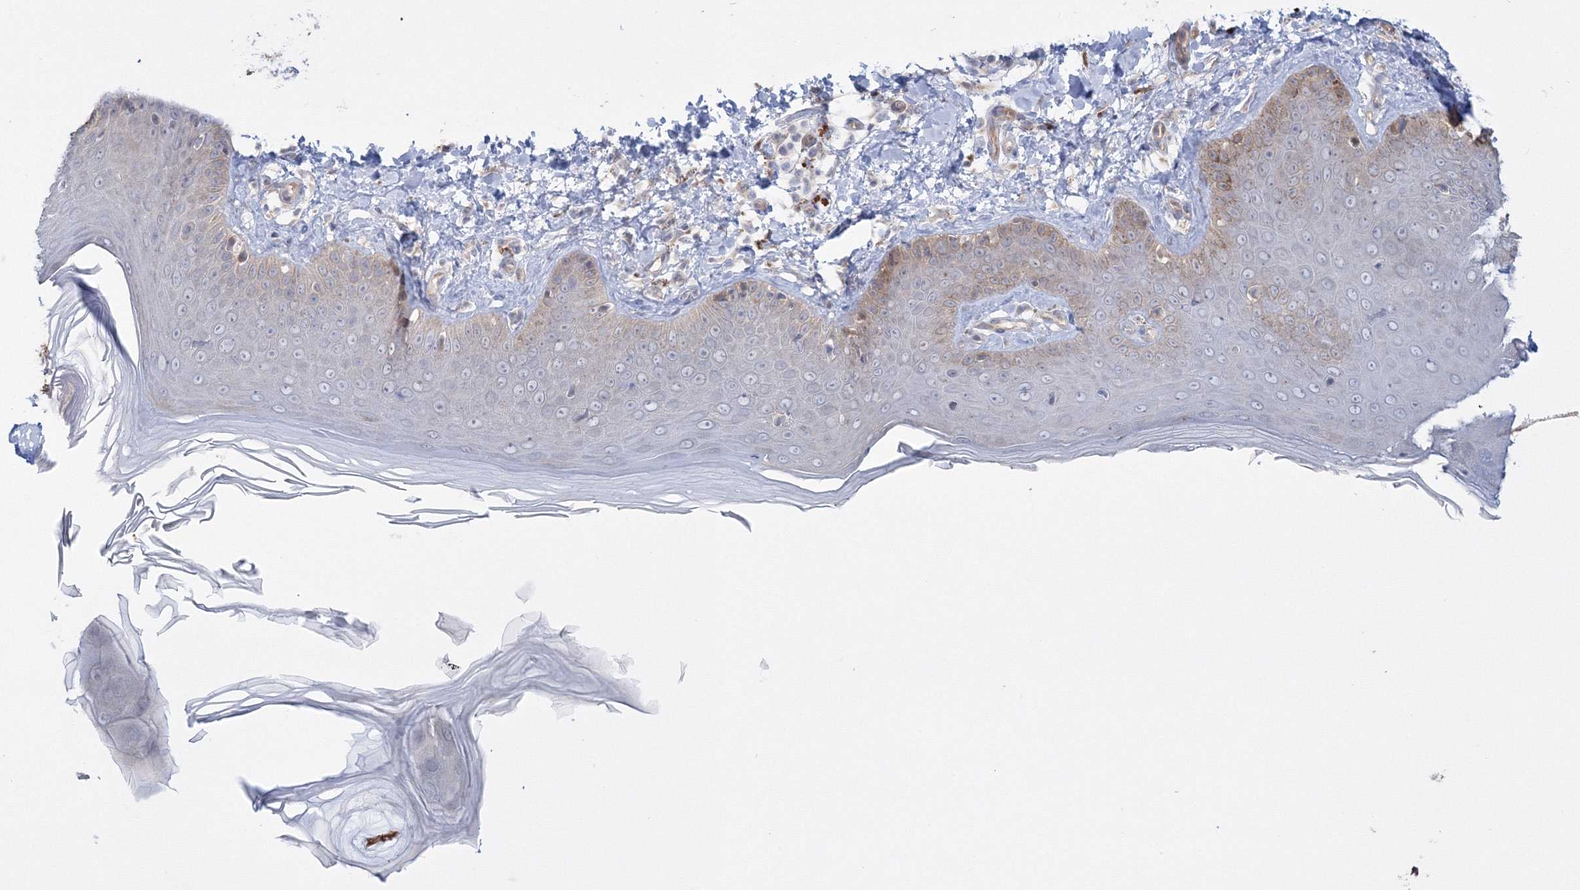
{"staining": {"intensity": "negative", "quantity": "none", "location": "none"}, "tissue": "skin", "cell_type": "Fibroblasts", "image_type": "normal", "snomed": [{"axis": "morphology", "description": "Normal tissue, NOS"}, {"axis": "topography", "description": "Skin"}], "caption": "Normal skin was stained to show a protein in brown. There is no significant expression in fibroblasts. The staining was performed using DAB to visualize the protein expression in brown, while the nuclei were stained in blue with hematoxylin (Magnification: 20x).", "gene": "IPMK", "patient": {"sex": "male", "age": 52}}